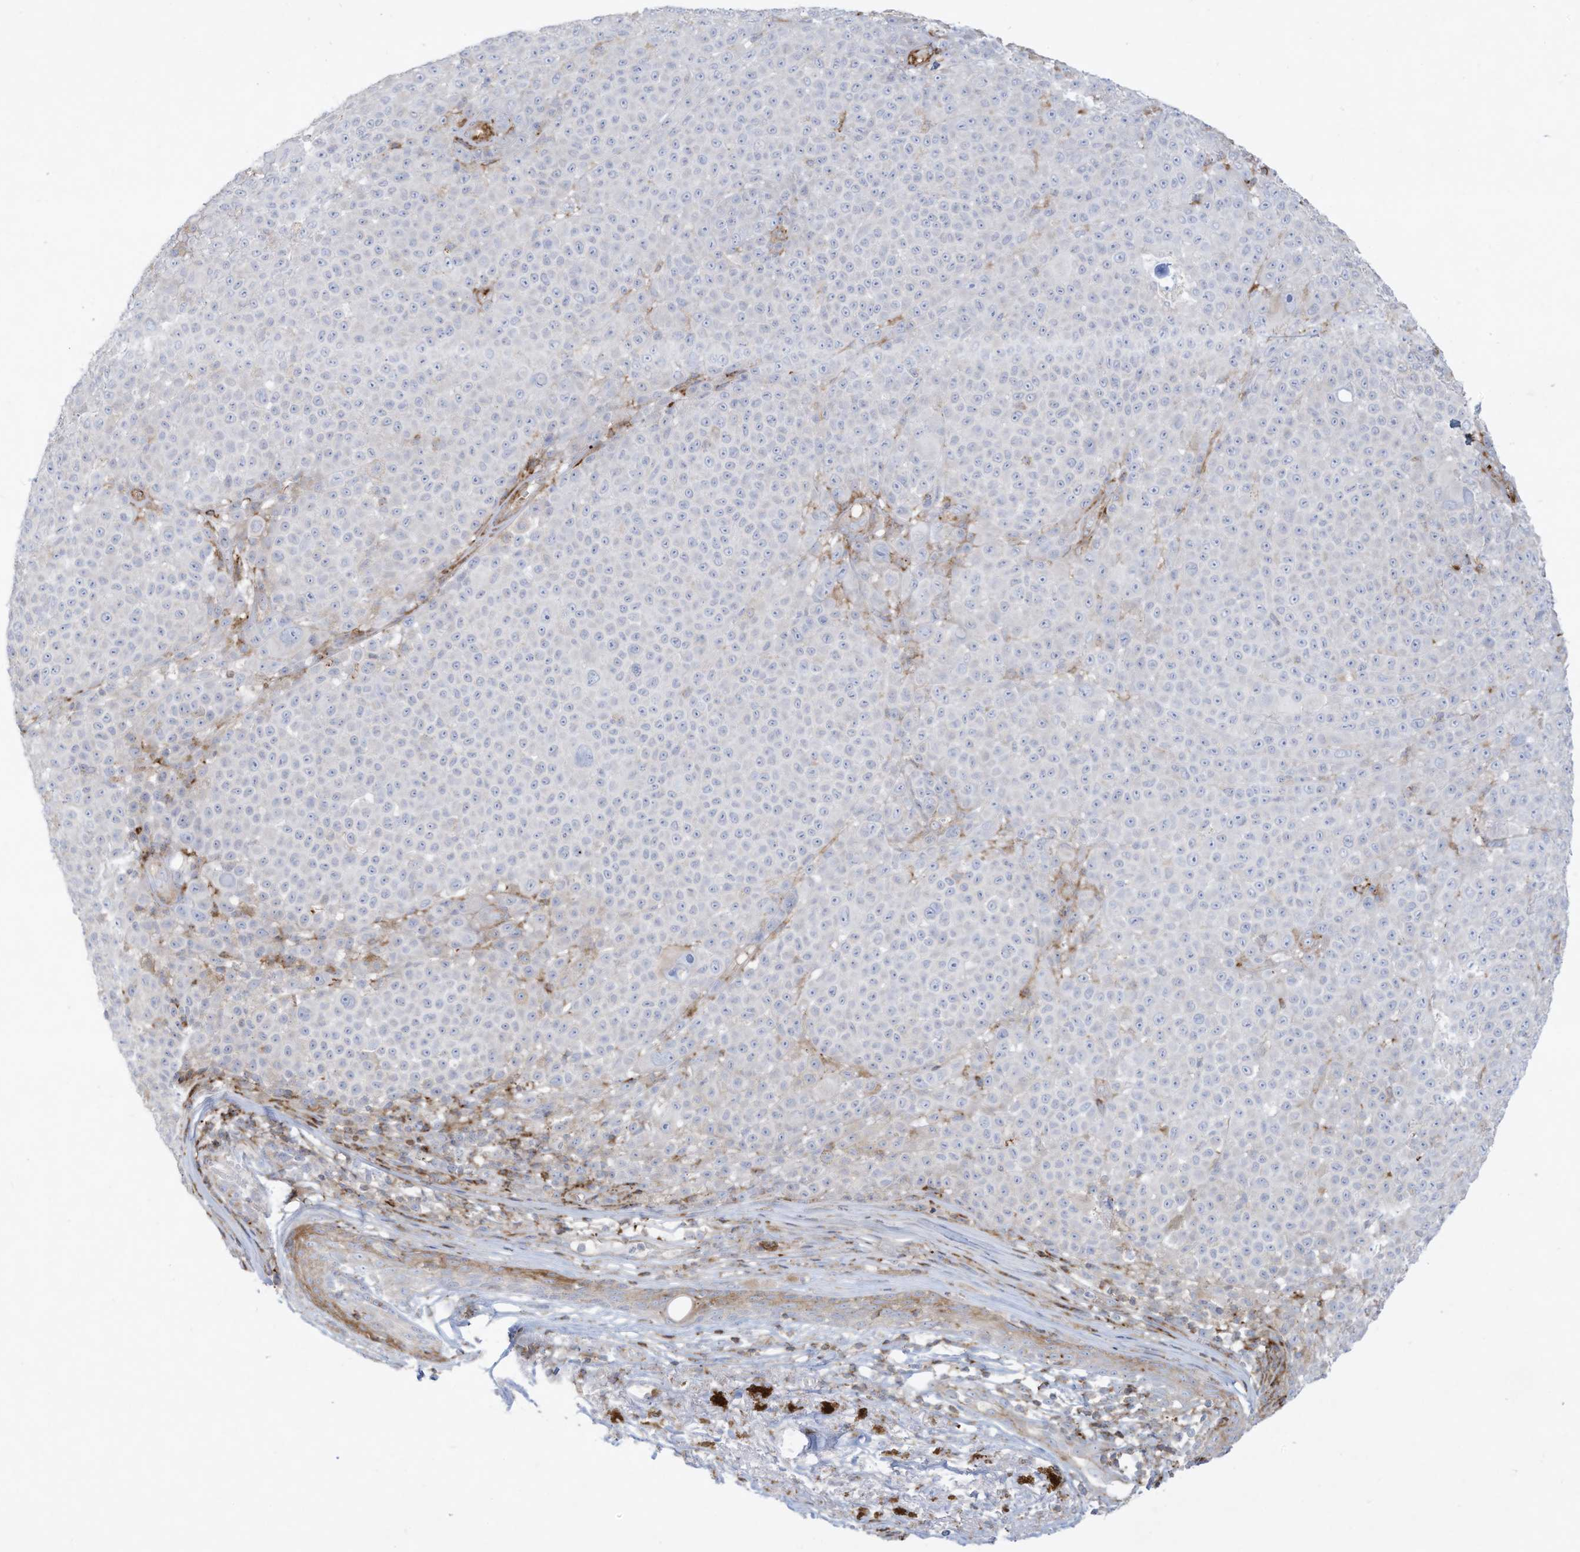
{"staining": {"intensity": "negative", "quantity": "none", "location": "none"}, "tissue": "melanoma", "cell_type": "Tumor cells", "image_type": "cancer", "snomed": [{"axis": "morphology", "description": "Malignant melanoma, NOS"}, {"axis": "topography", "description": "Skin"}], "caption": "Human melanoma stained for a protein using immunohistochemistry (IHC) demonstrates no staining in tumor cells.", "gene": "THNSL2", "patient": {"sex": "female", "age": 94}}